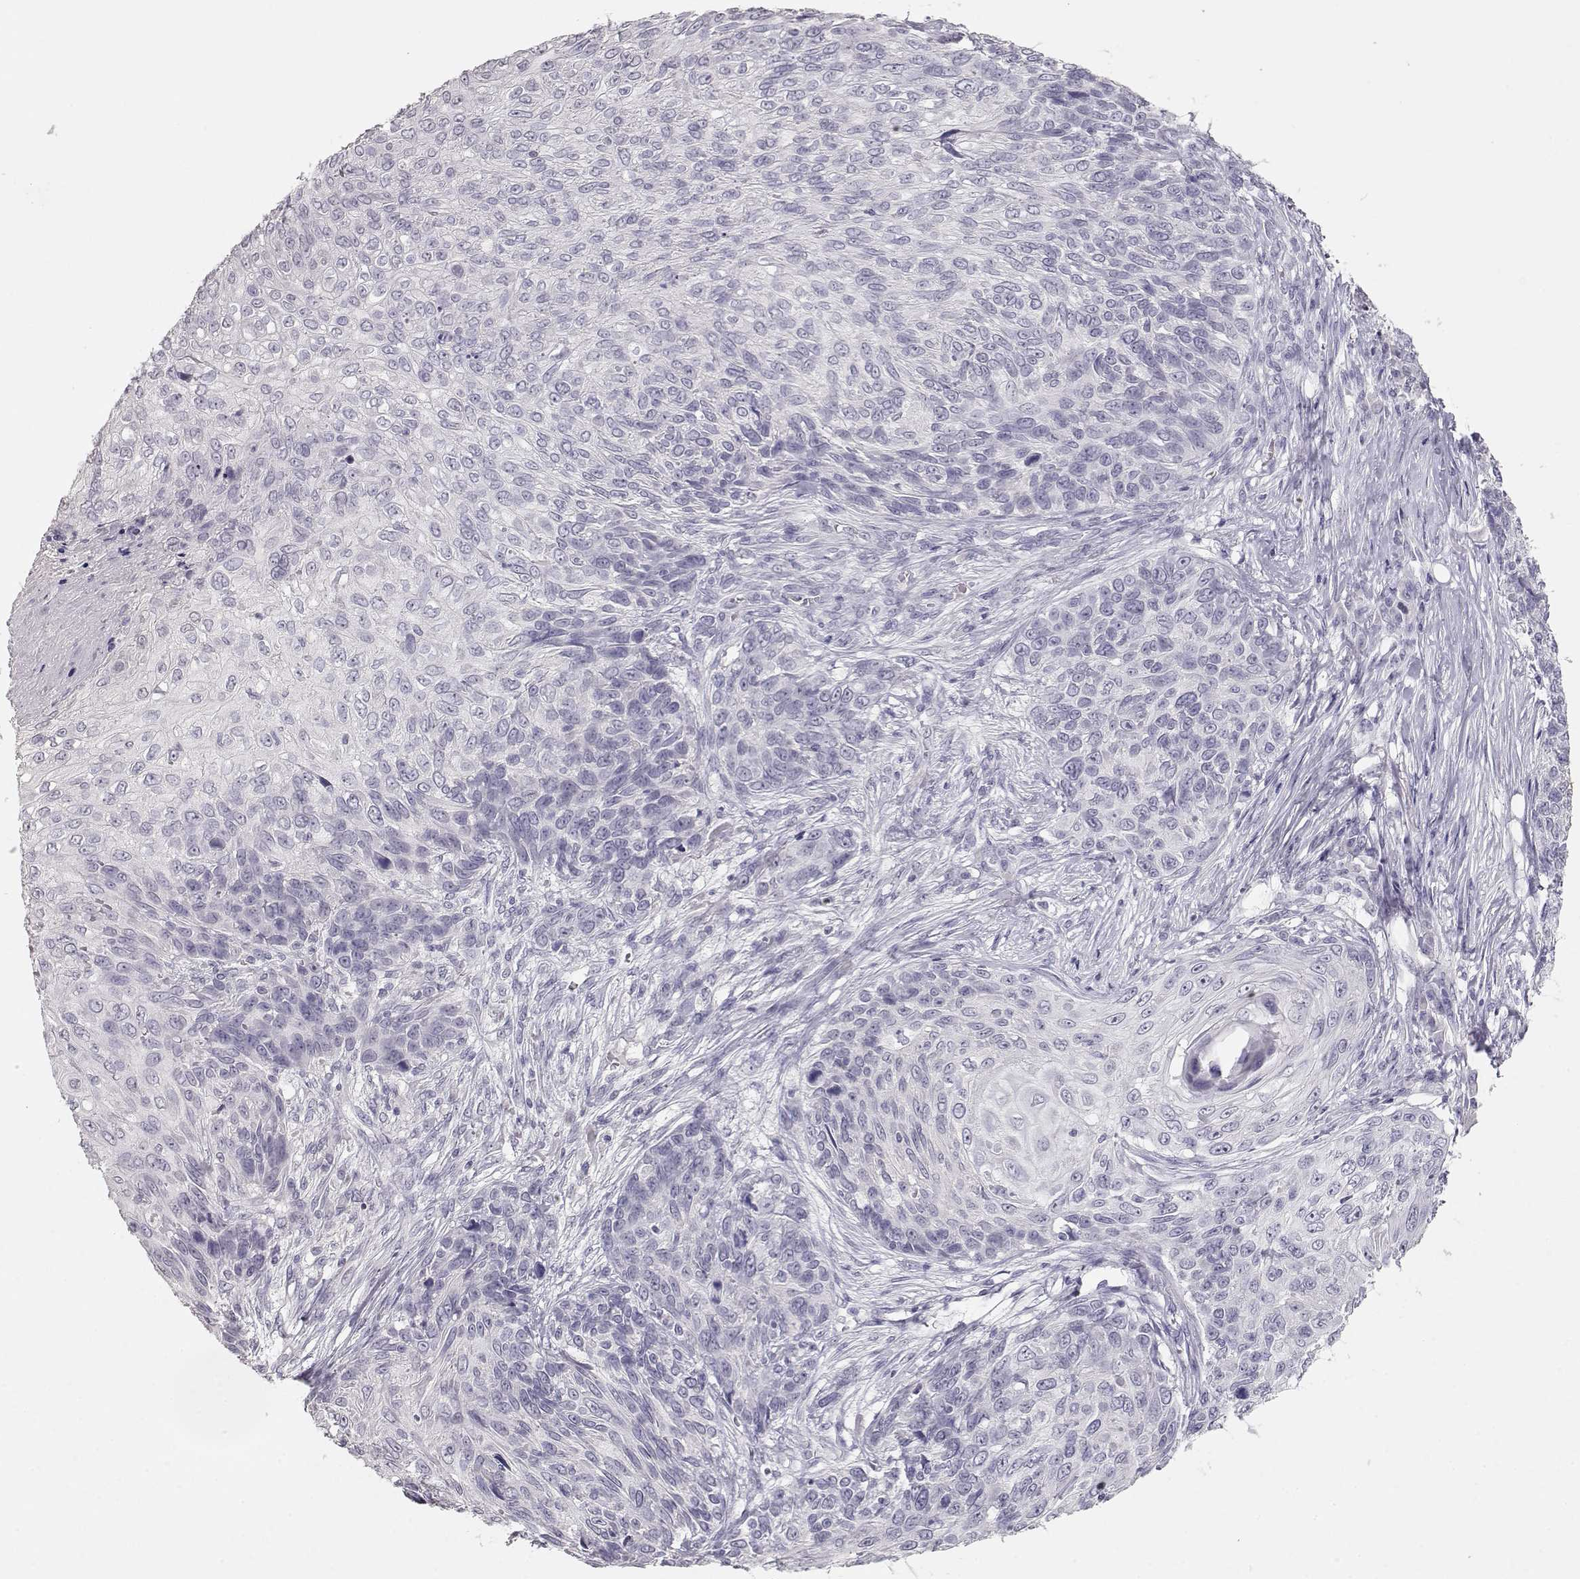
{"staining": {"intensity": "negative", "quantity": "none", "location": "none"}, "tissue": "skin cancer", "cell_type": "Tumor cells", "image_type": "cancer", "snomed": [{"axis": "morphology", "description": "Squamous cell carcinoma, NOS"}, {"axis": "topography", "description": "Skin"}], "caption": "Immunohistochemistry histopathology image of human skin squamous cell carcinoma stained for a protein (brown), which reveals no expression in tumor cells.", "gene": "TKTL1", "patient": {"sex": "male", "age": 92}}